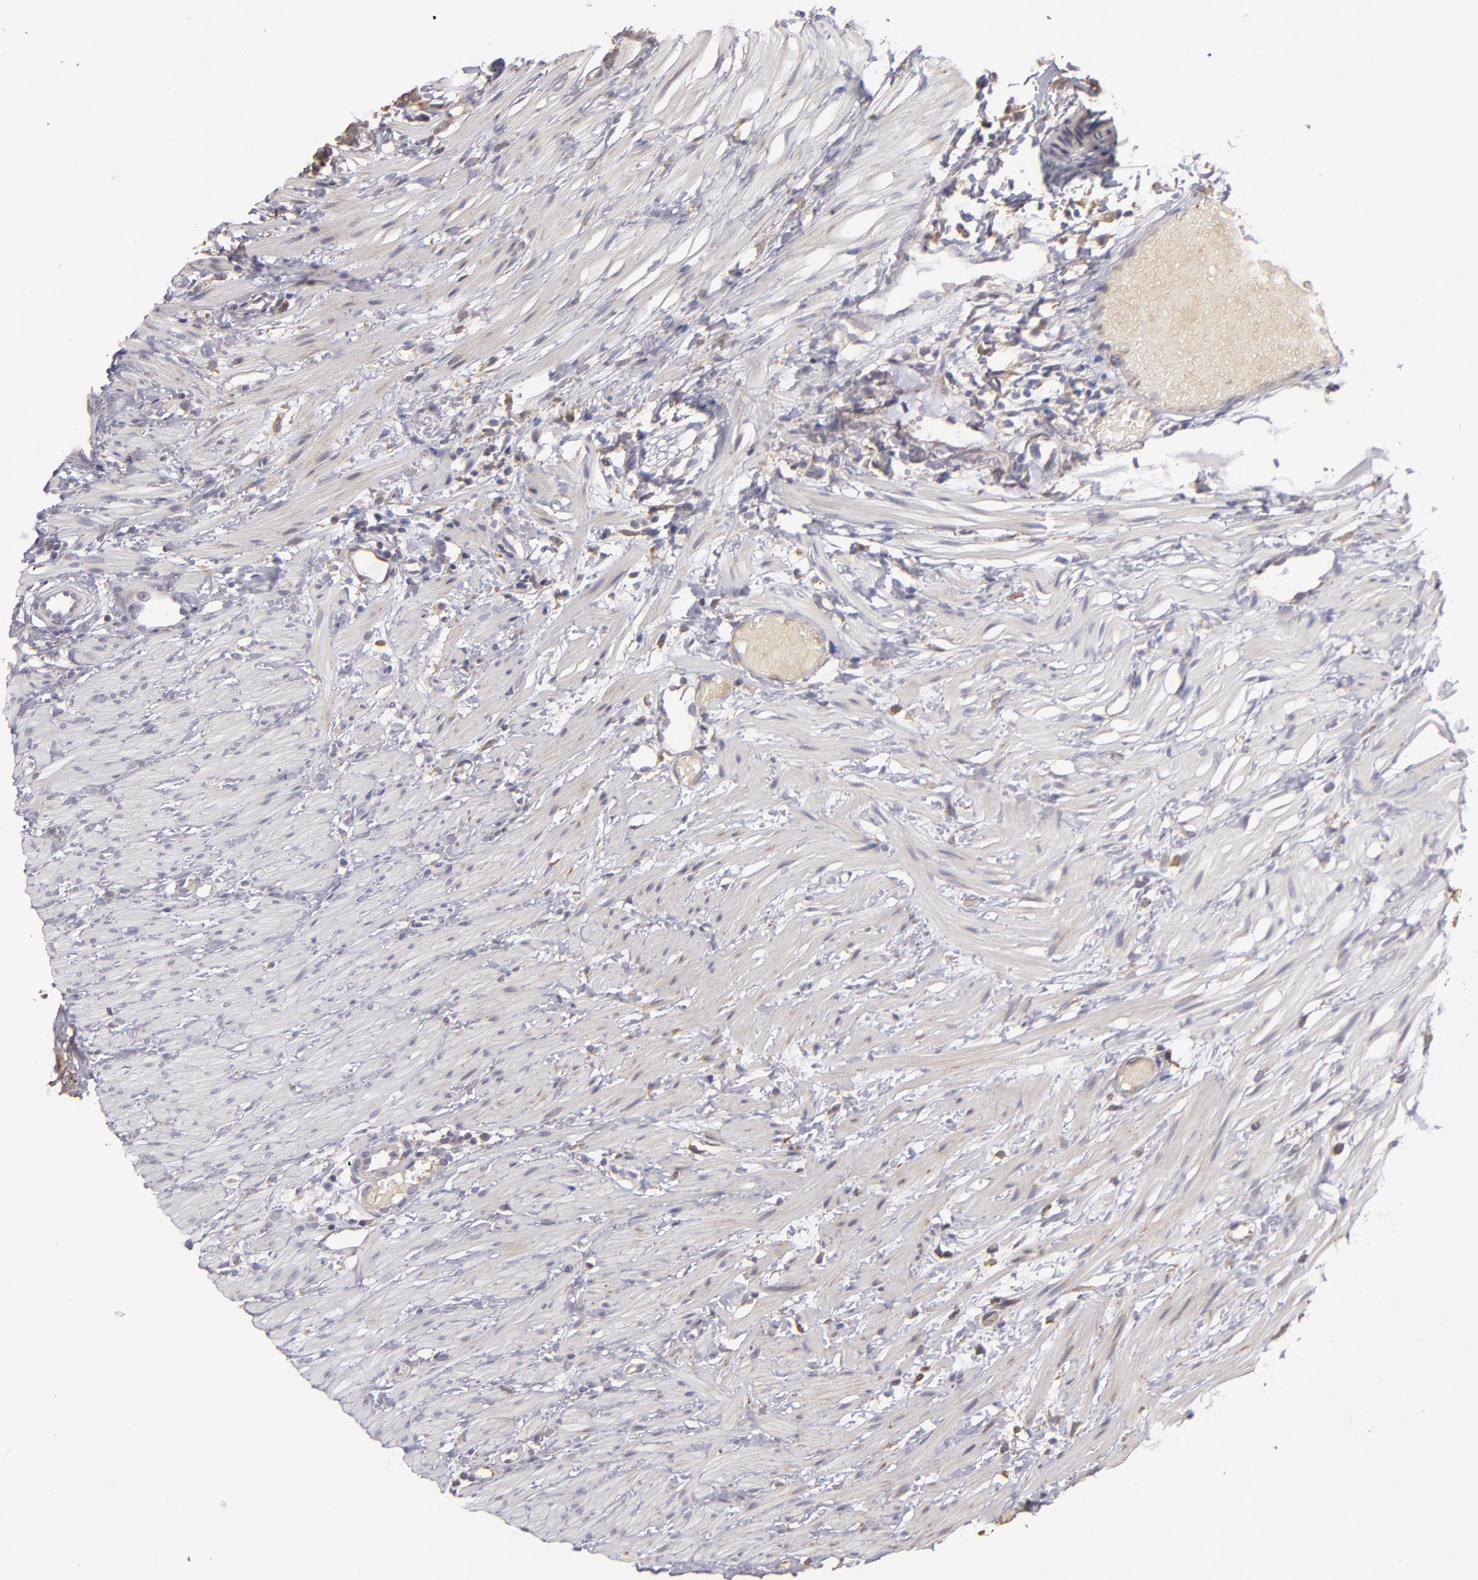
{"staining": {"intensity": "weak", "quantity": "25%-75%", "location": "cytoplasmic/membranous"}, "tissue": "colorectal cancer", "cell_type": "Tumor cells", "image_type": "cancer", "snomed": [{"axis": "morphology", "description": "Adenocarcinoma, NOS"}, {"axis": "topography", "description": "Colon"}], "caption": "Protein analysis of colorectal adenocarcinoma tissue shows weak cytoplasmic/membranous expression in approximately 25%-75% of tumor cells. Using DAB (3,3'-diaminobenzidine) (brown) and hematoxylin (blue) stains, captured at high magnification using brightfield microscopy.", "gene": "CALR", "patient": {"sex": "male", "age": 14}}